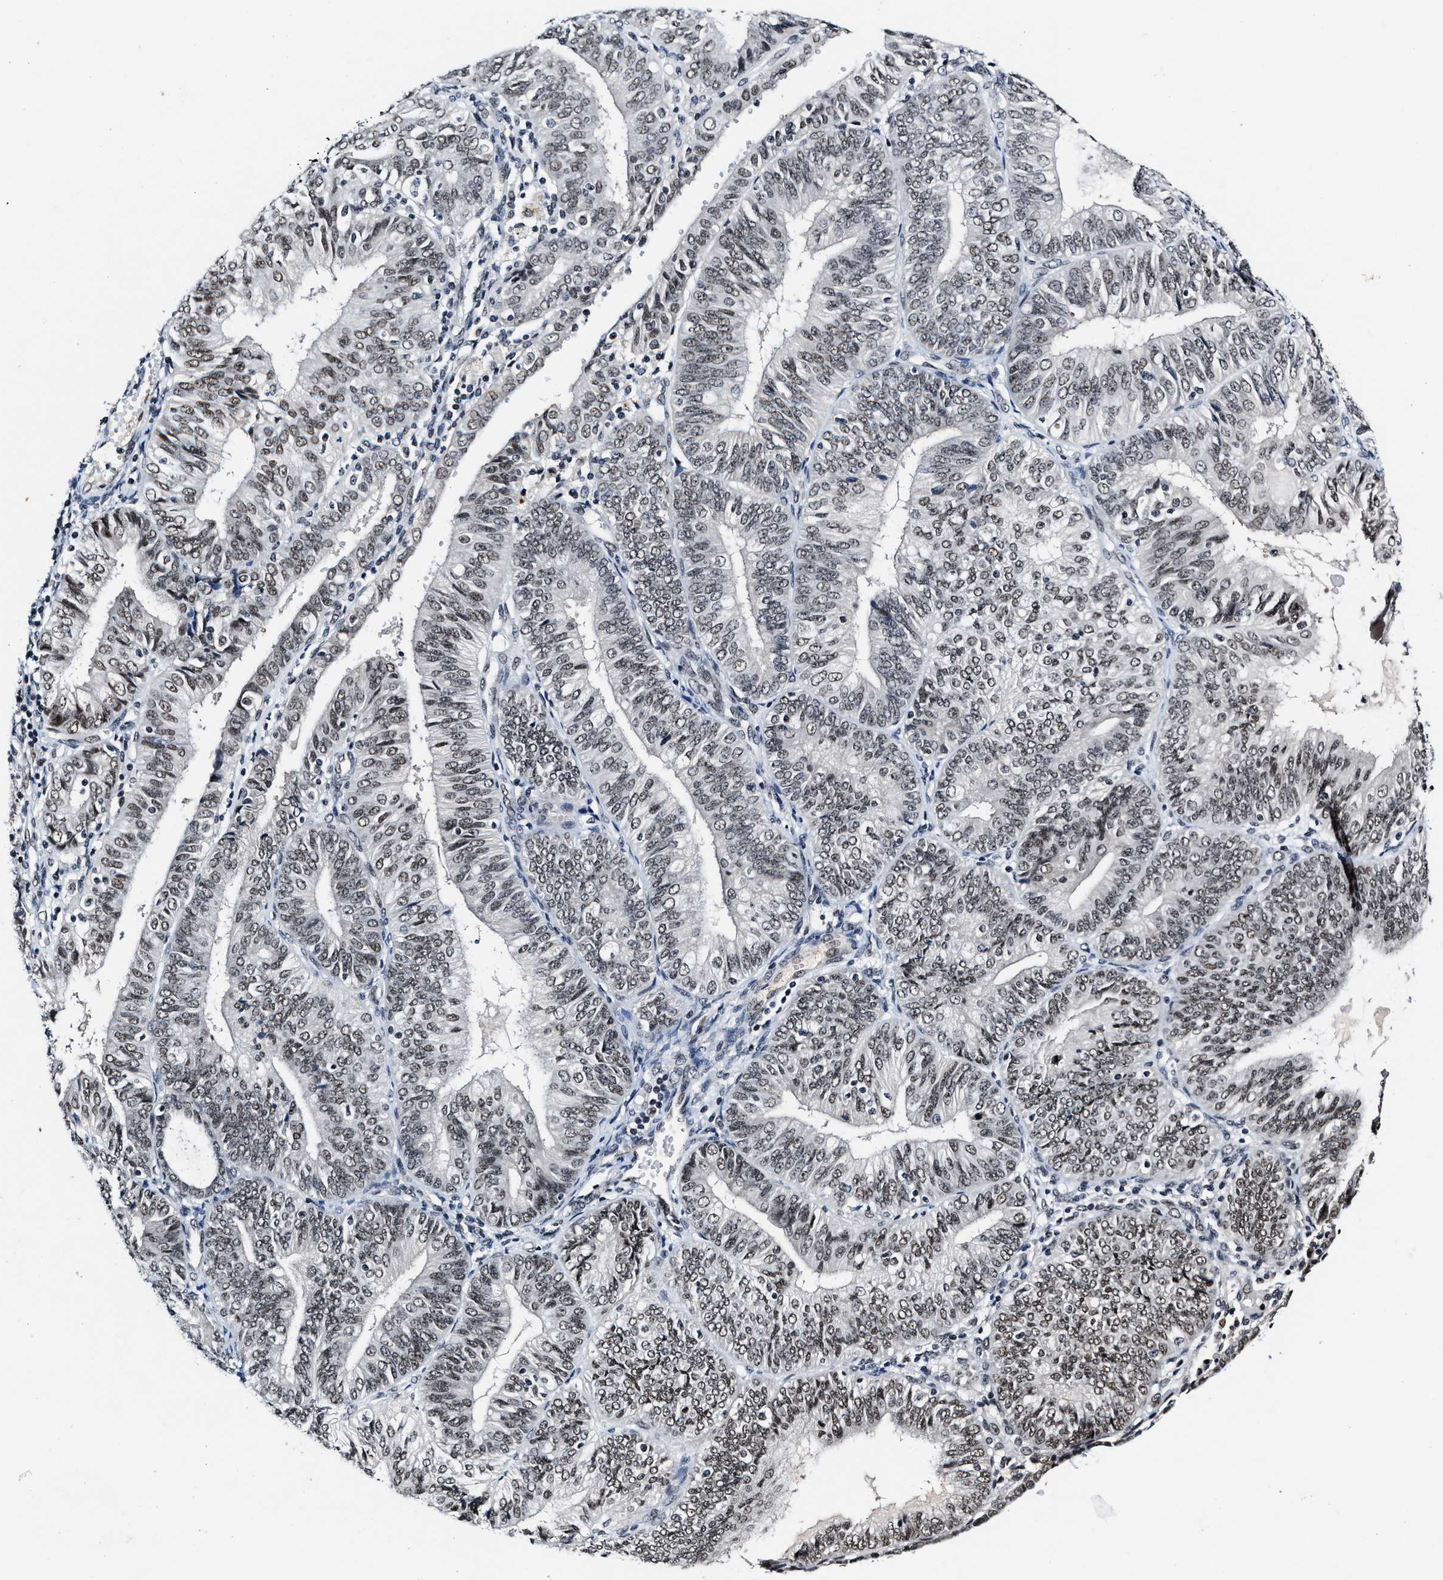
{"staining": {"intensity": "strong", "quantity": "<25%", "location": "nuclear"}, "tissue": "endometrial cancer", "cell_type": "Tumor cells", "image_type": "cancer", "snomed": [{"axis": "morphology", "description": "Adenocarcinoma, NOS"}, {"axis": "topography", "description": "Endometrium"}], "caption": "A micrograph of endometrial adenocarcinoma stained for a protein shows strong nuclear brown staining in tumor cells.", "gene": "INIP", "patient": {"sex": "female", "age": 58}}